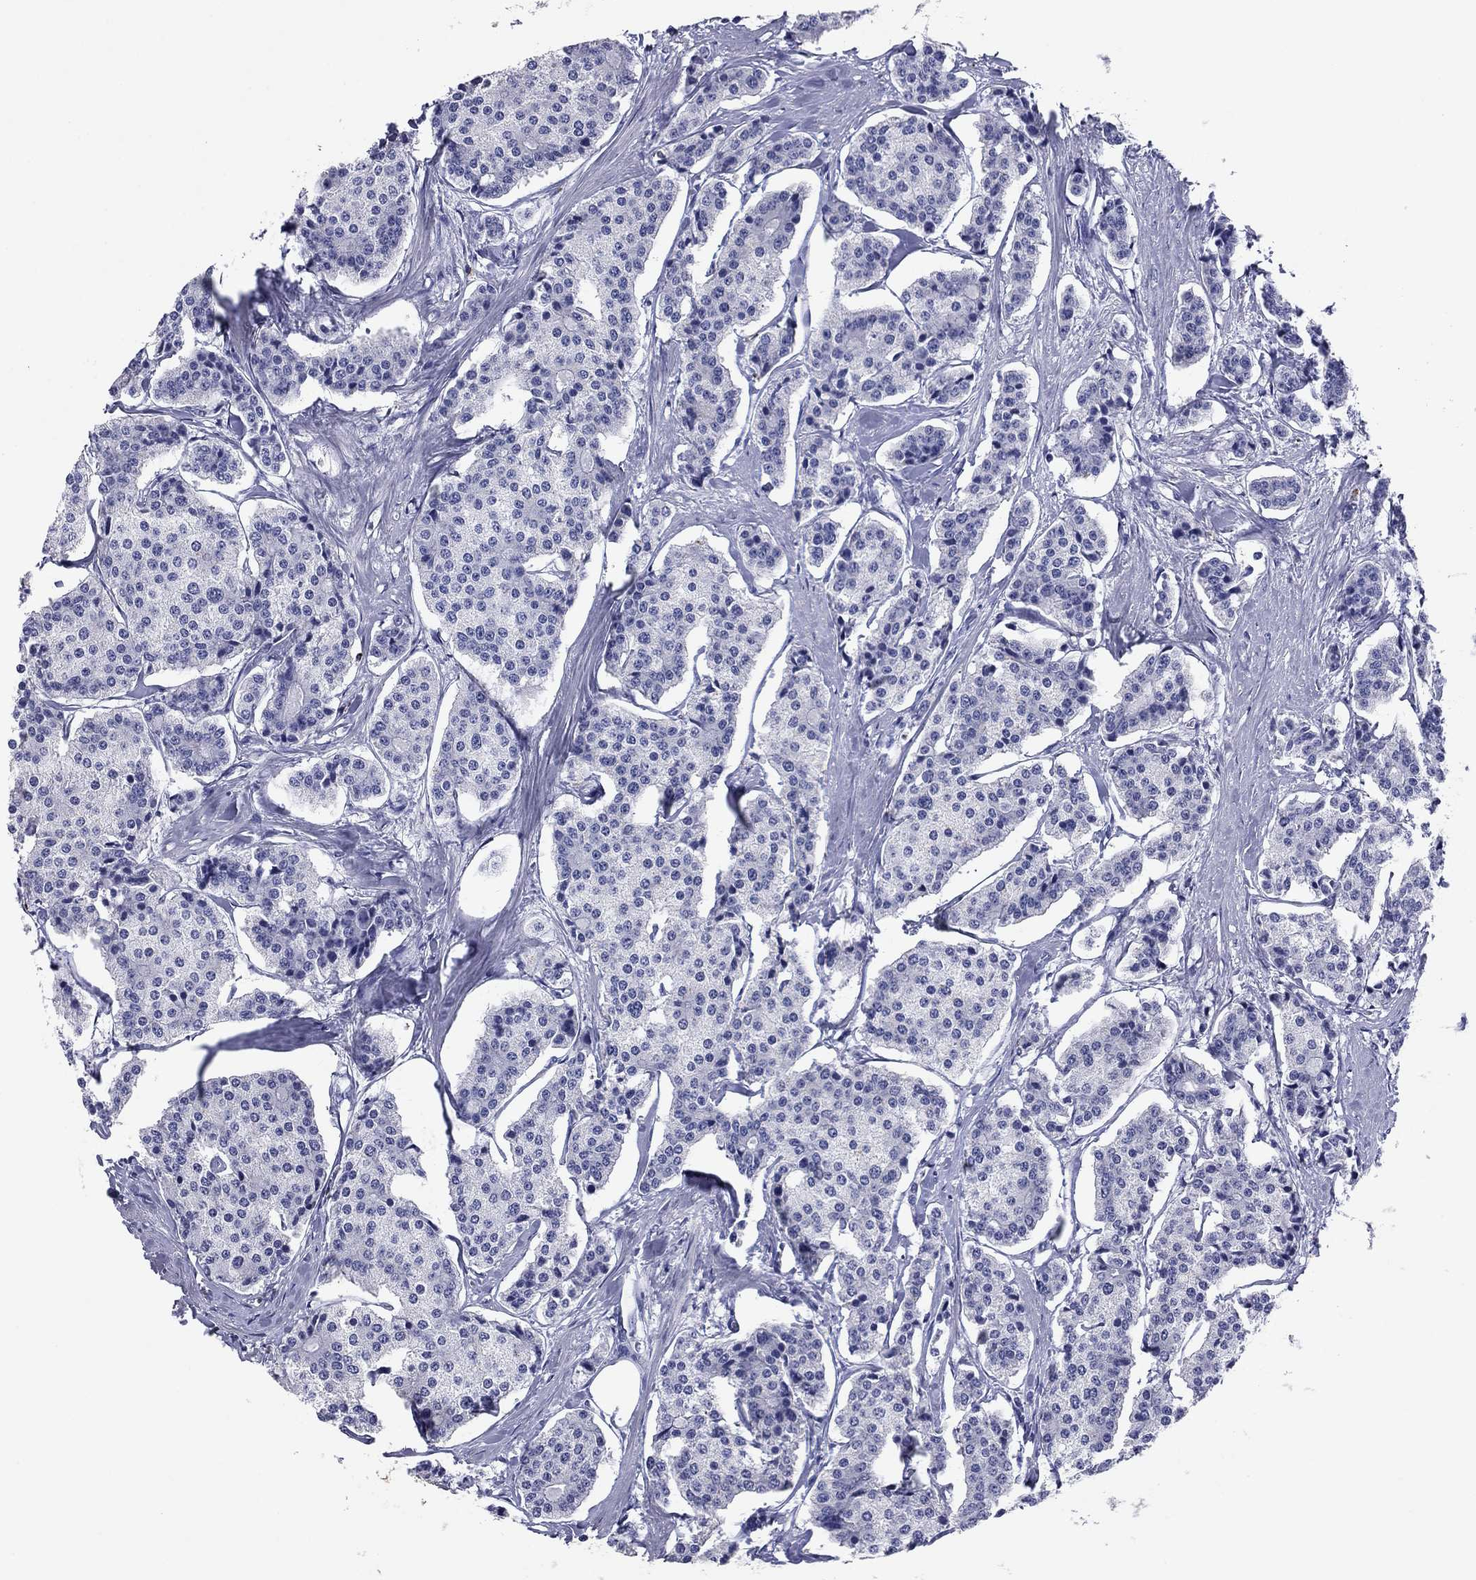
{"staining": {"intensity": "negative", "quantity": "none", "location": "none"}, "tissue": "carcinoid", "cell_type": "Tumor cells", "image_type": "cancer", "snomed": [{"axis": "morphology", "description": "Carcinoid, malignant, NOS"}, {"axis": "topography", "description": "Small intestine"}], "caption": "Immunohistochemical staining of human malignant carcinoid exhibits no significant expression in tumor cells. Nuclei are stained in blue.", "gene": "GZMK", "patient": {"sex": "female", "age": 65}}